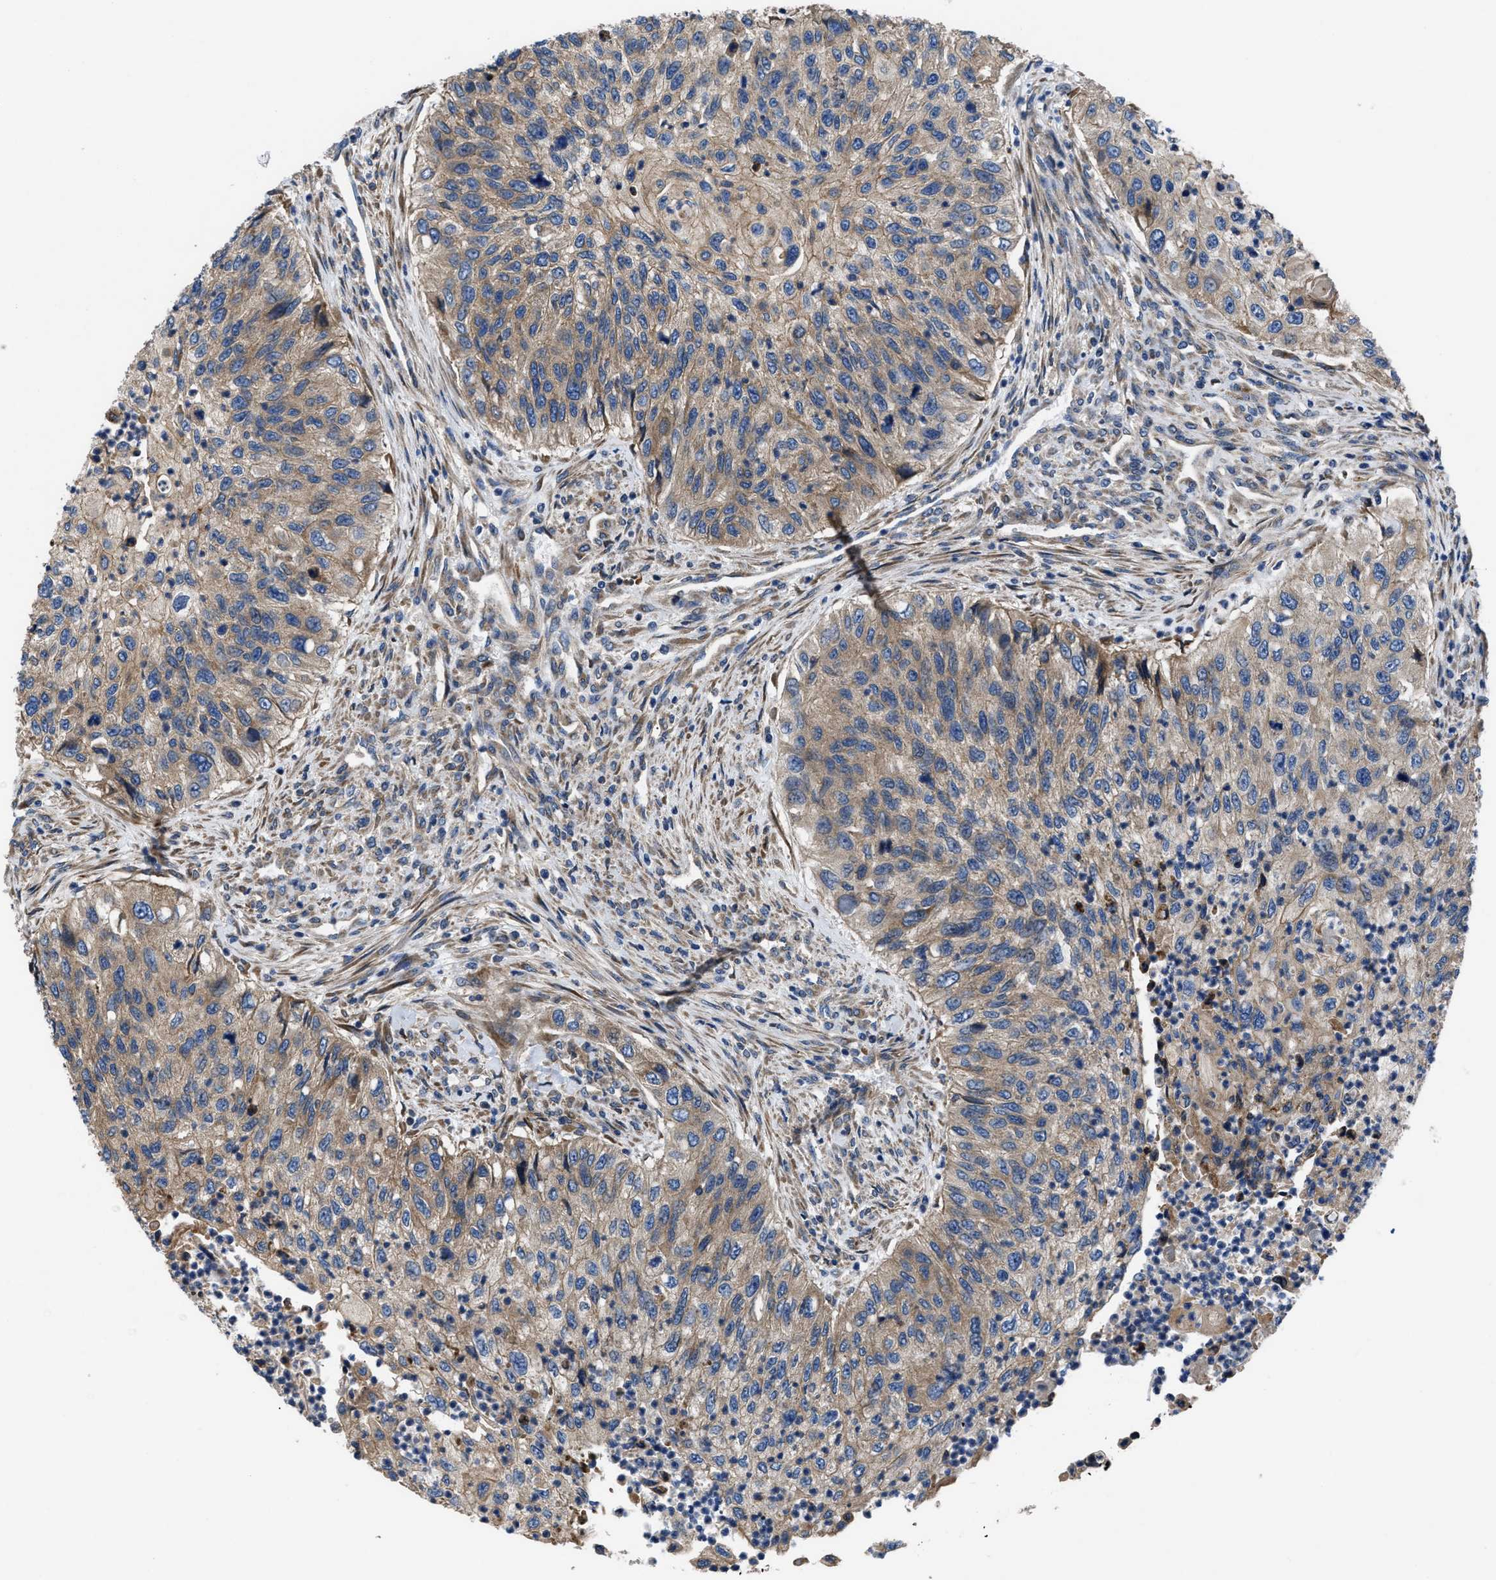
{"staining": {"intensity": "moderate", "quantity": ">75%", "location": "cytoplasmic/membranous"}, "tissue": "urothelial cancer", "cell_type": "Tumor cells", "image_type": "cancer", "snomed": [{"axis": "morphology", "description": "Urothelial carcinoma, High grade"}, {"axis": "topography", "description": "Urinary bladder"}], "caption": "Immunohistochemical staining of human urothelial cancer reveals moderate cytoplasmic/membranous protein expression in about >75% of tumor cells. (DAB = brown stain, brightfield microscopy at high magnification).", "gene": "CEP128", "patient": {"sex": "female", "age": 60}}